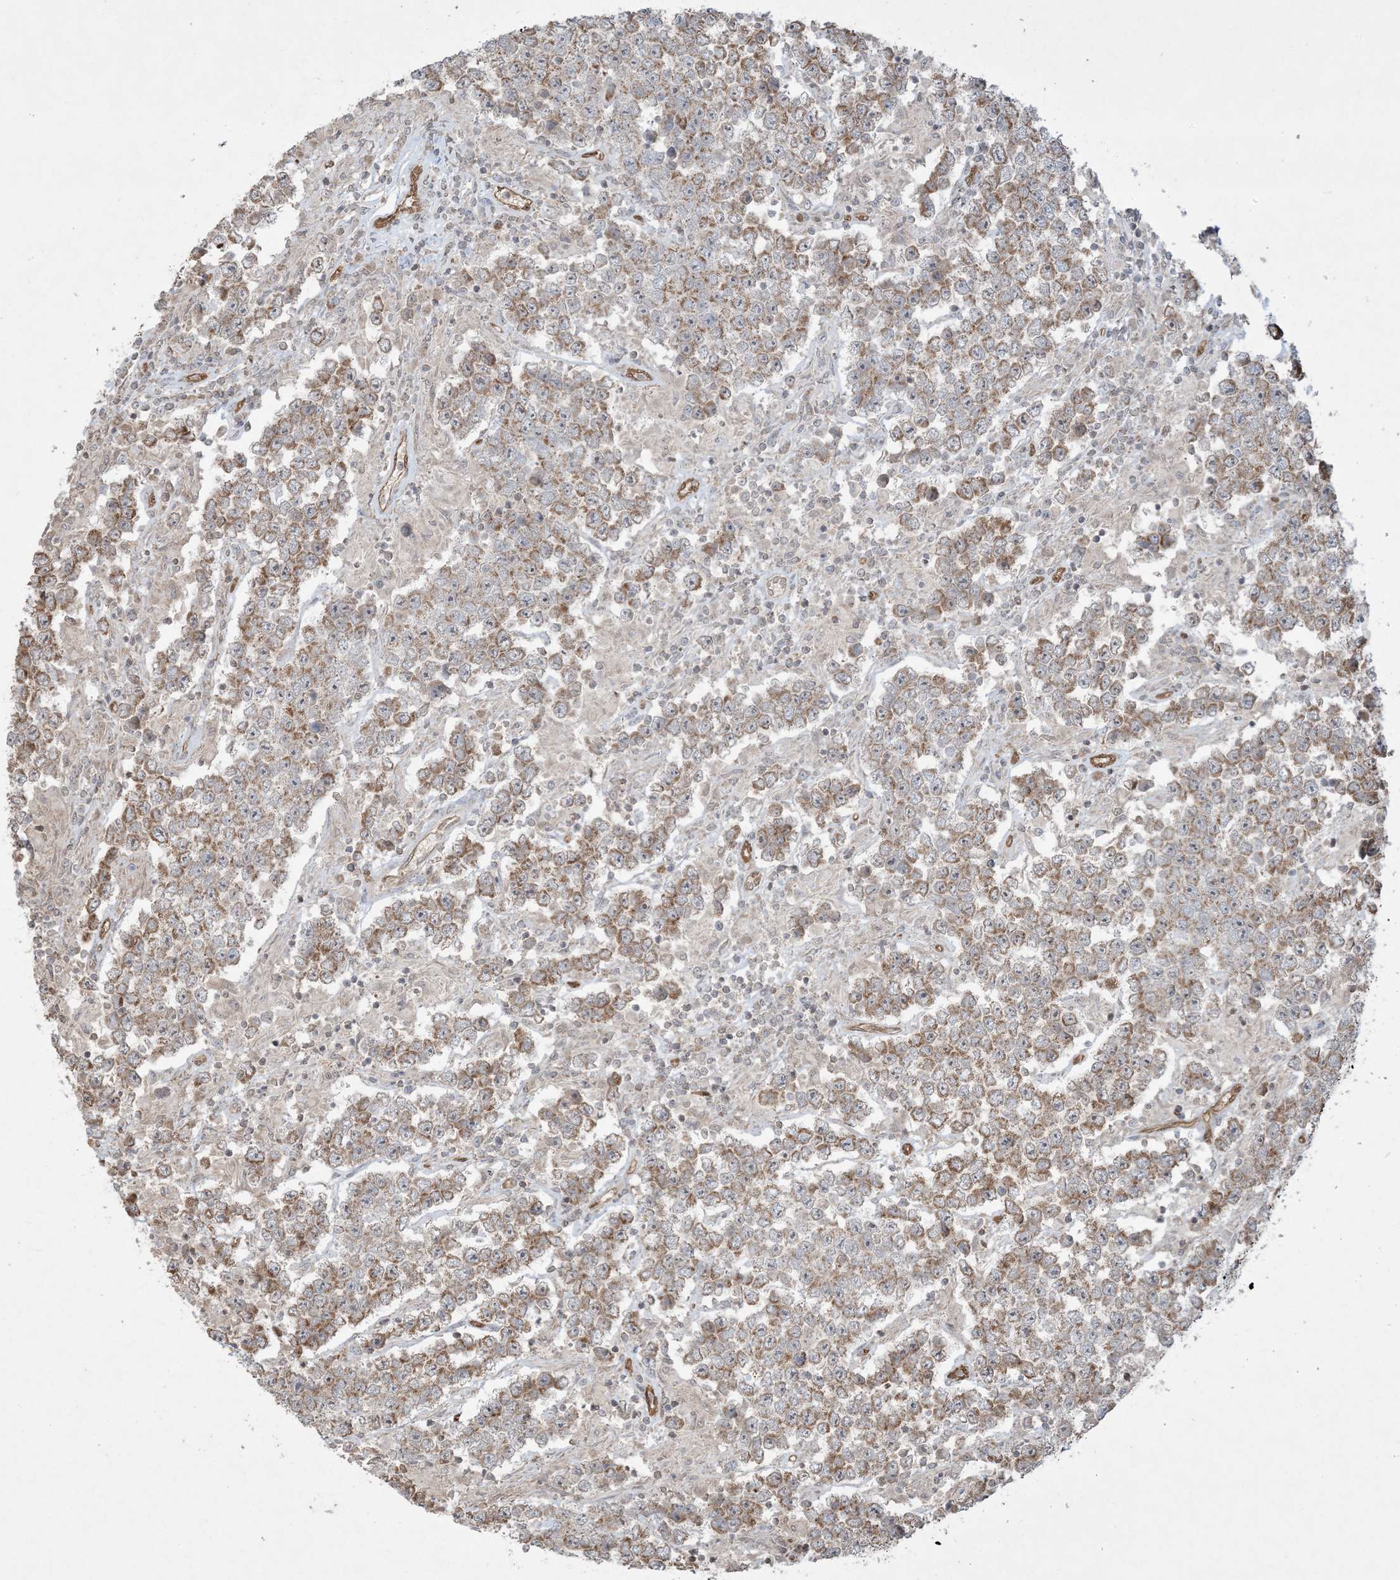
{"staining": {"intensity": "moderate", "quantity": ">75%", "location": "cytoplasmic/membranous"}, "tissue": "testis cancer", "cell_type": "Tumor cells", "image_type": "cancer", "snomed": [{"axis": "morphology", "description": "Normal tissue, NOS"}, {"axis": "morphology", "description": "Urothelial carcinoma, High grade"}, {"axis": "morphology", "description": "Seminoma, NOS"}, {"axis": "morphology", "description": "Carcinoma, Embryonal, NOS"}, {"axis": "topography", "description": "Urinary bladder"}, {"axis": "topography", "description": "Testis"}], "caption": "Immunohistochemistry image of neoplastic tissue: testis cancer (seminoma) stained using IHC shows medium levels of moderate protein expression localized specifically in the cytoplasmic/membranous of tumor cells, appearing as a cytoplasmic/membranous brown color.", "gene": "PPM1F", "patient": {"sex": "male", "age": 41}}